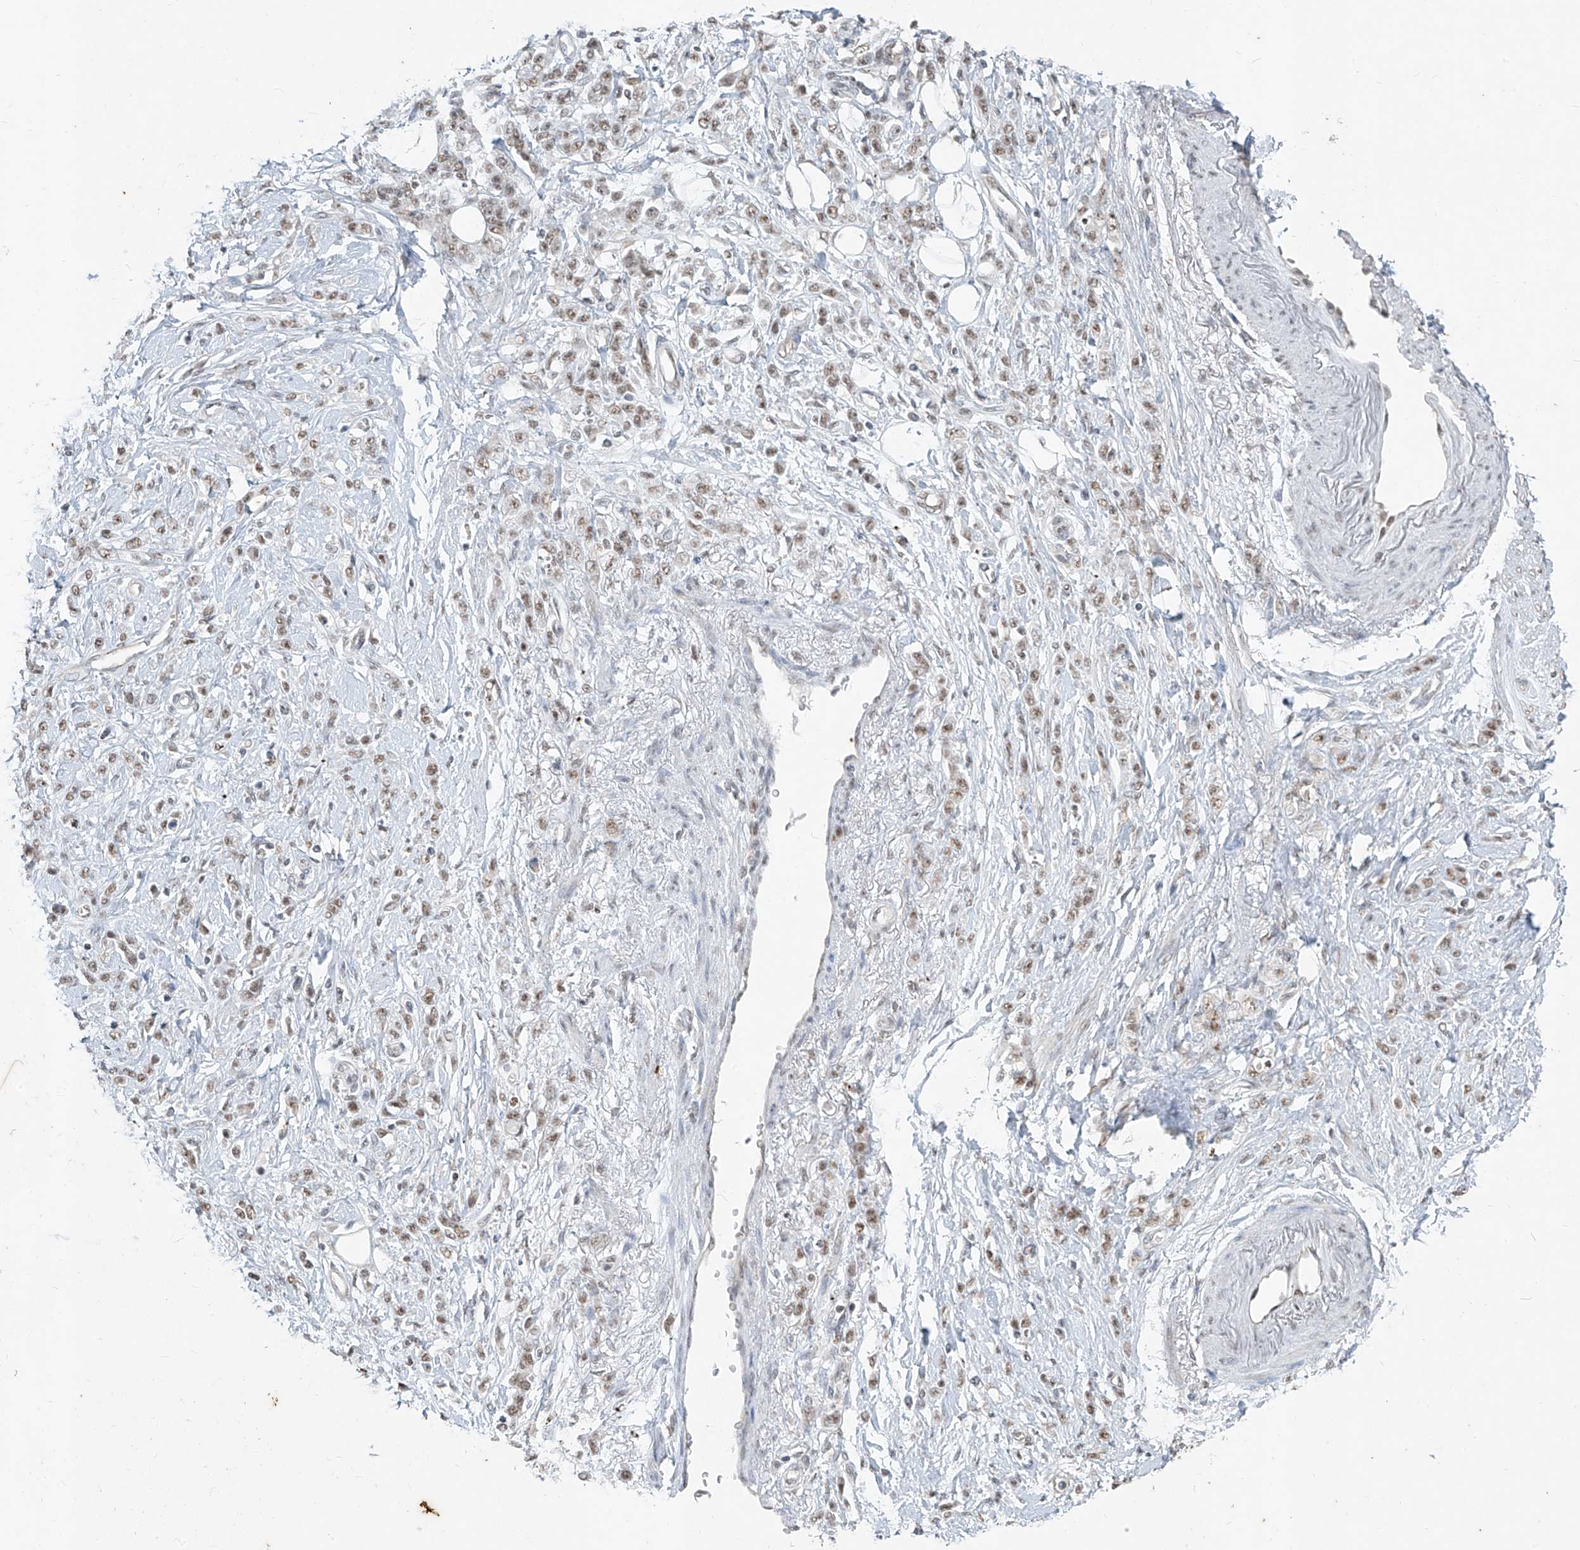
{"staining": {"intensity": "weak", "quantity": ">75%", "location": "nuclear"}, "tissue": "stomach cancer", "cell_type": "Tumor cells", "image_type": "cancer", "snomed": [{"axis": "morphology", "description": "Normal tissue, NOS"}, {"axis": "morphology", "description": "Adenocarcinoma, NOS"}, {"axis": "topography", "description": "Stomach"}], "caption": "The immunohistochemical stain shows weak nuclear staining in tumor cells of adenocarcinoma (stomach) tissue.", "gene": "TFEC", "patient": {"sex": "male", "age": 82}}